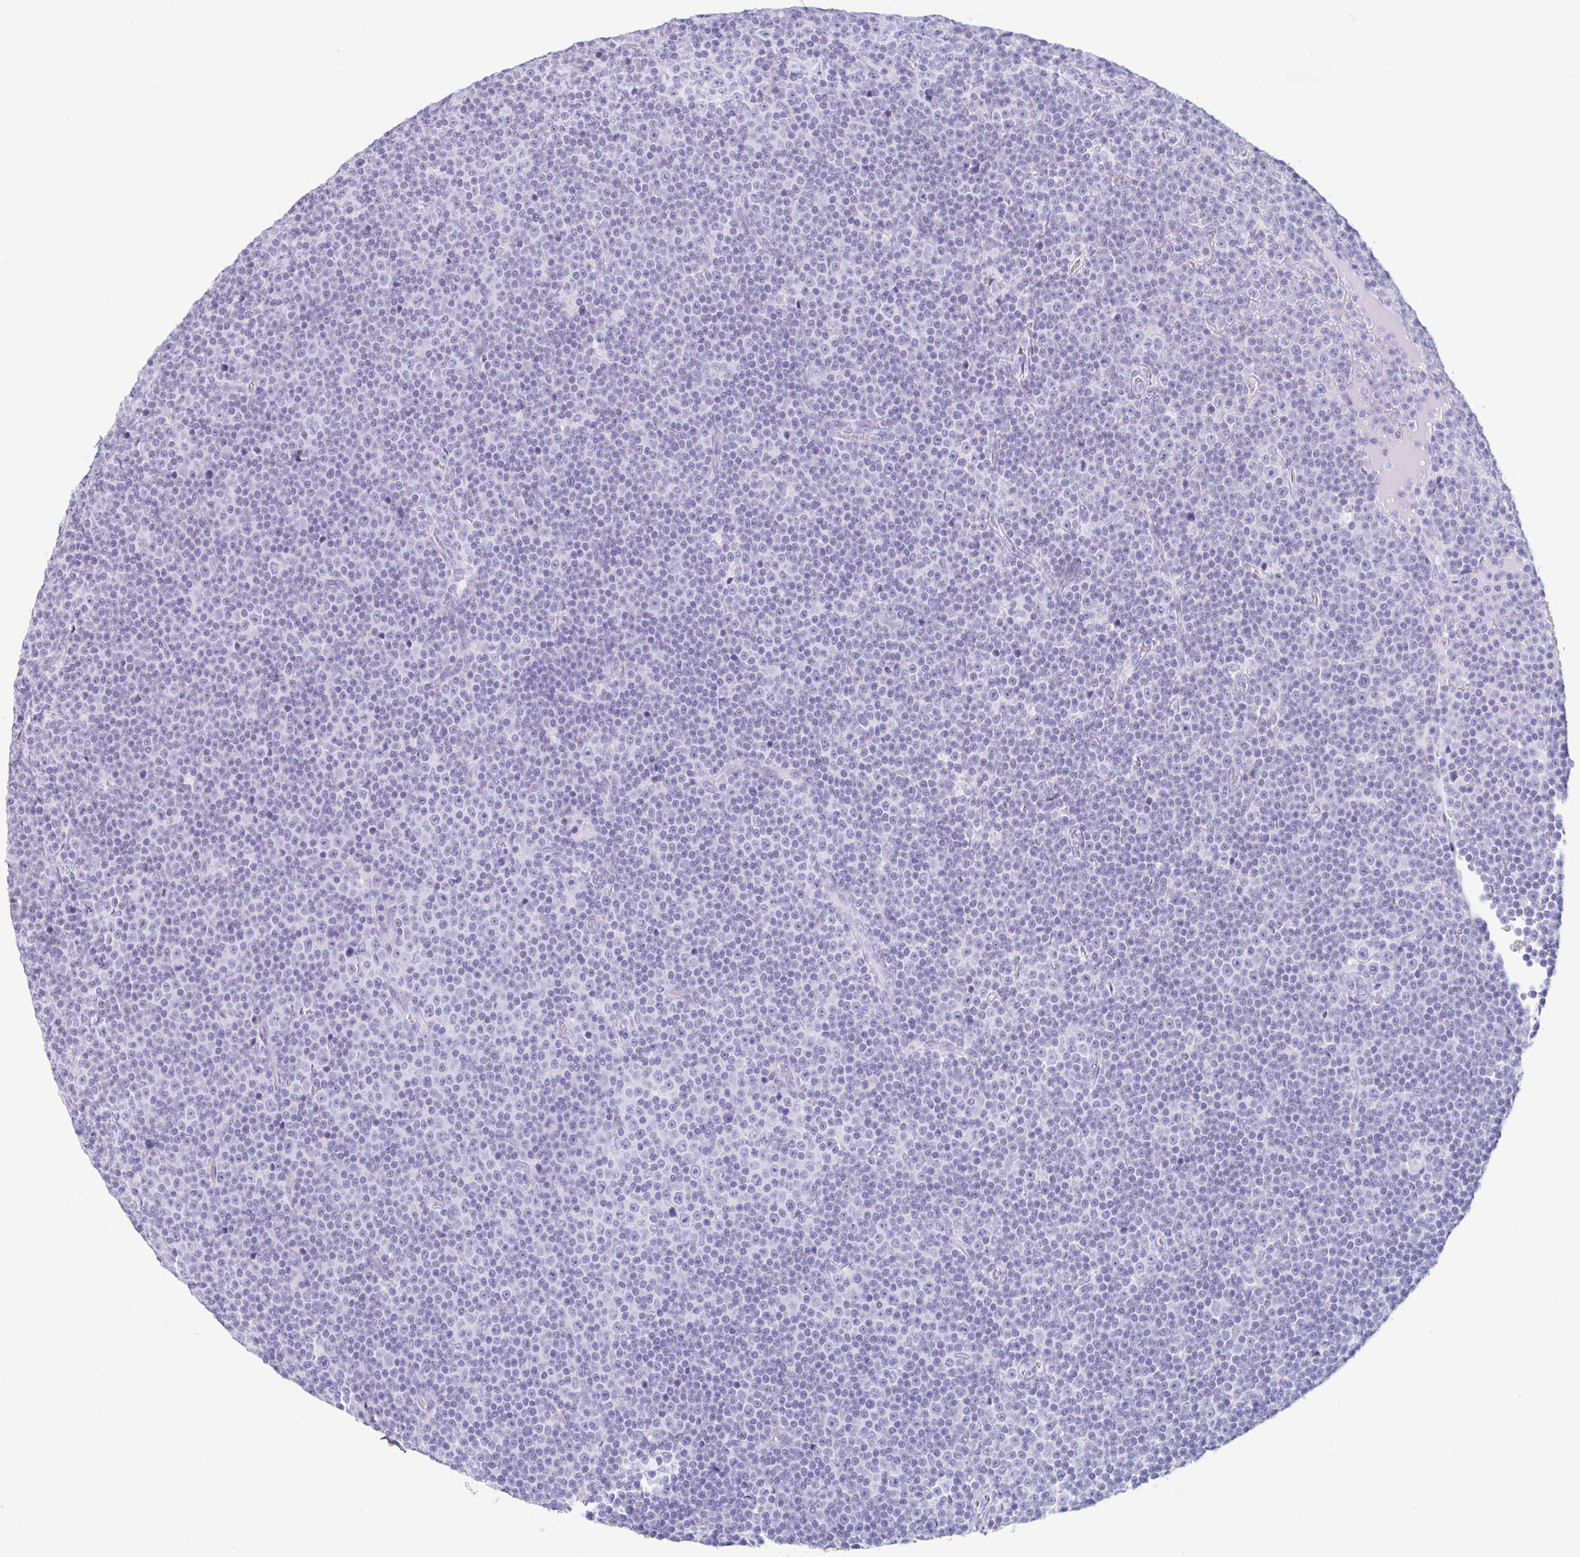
{"staining": {"intensity": "negative", "quantity": "none", "location": "none"}, "tissue": "lymphoma", "cell_type": "Tumor cells", "image_type": "cancer", "snomed": [{"axis": "morphology", "description": "Malignant lymphoma, non-Hodgkin's type, Low grade"}, {"axis": "topography", "description": "Lymph node"}], "caption": "Image shows no significant protein staining in tumor cells of lymphoma.", "gene": "TAS2R41", "patient": {"sex": "female", "age": 67}}